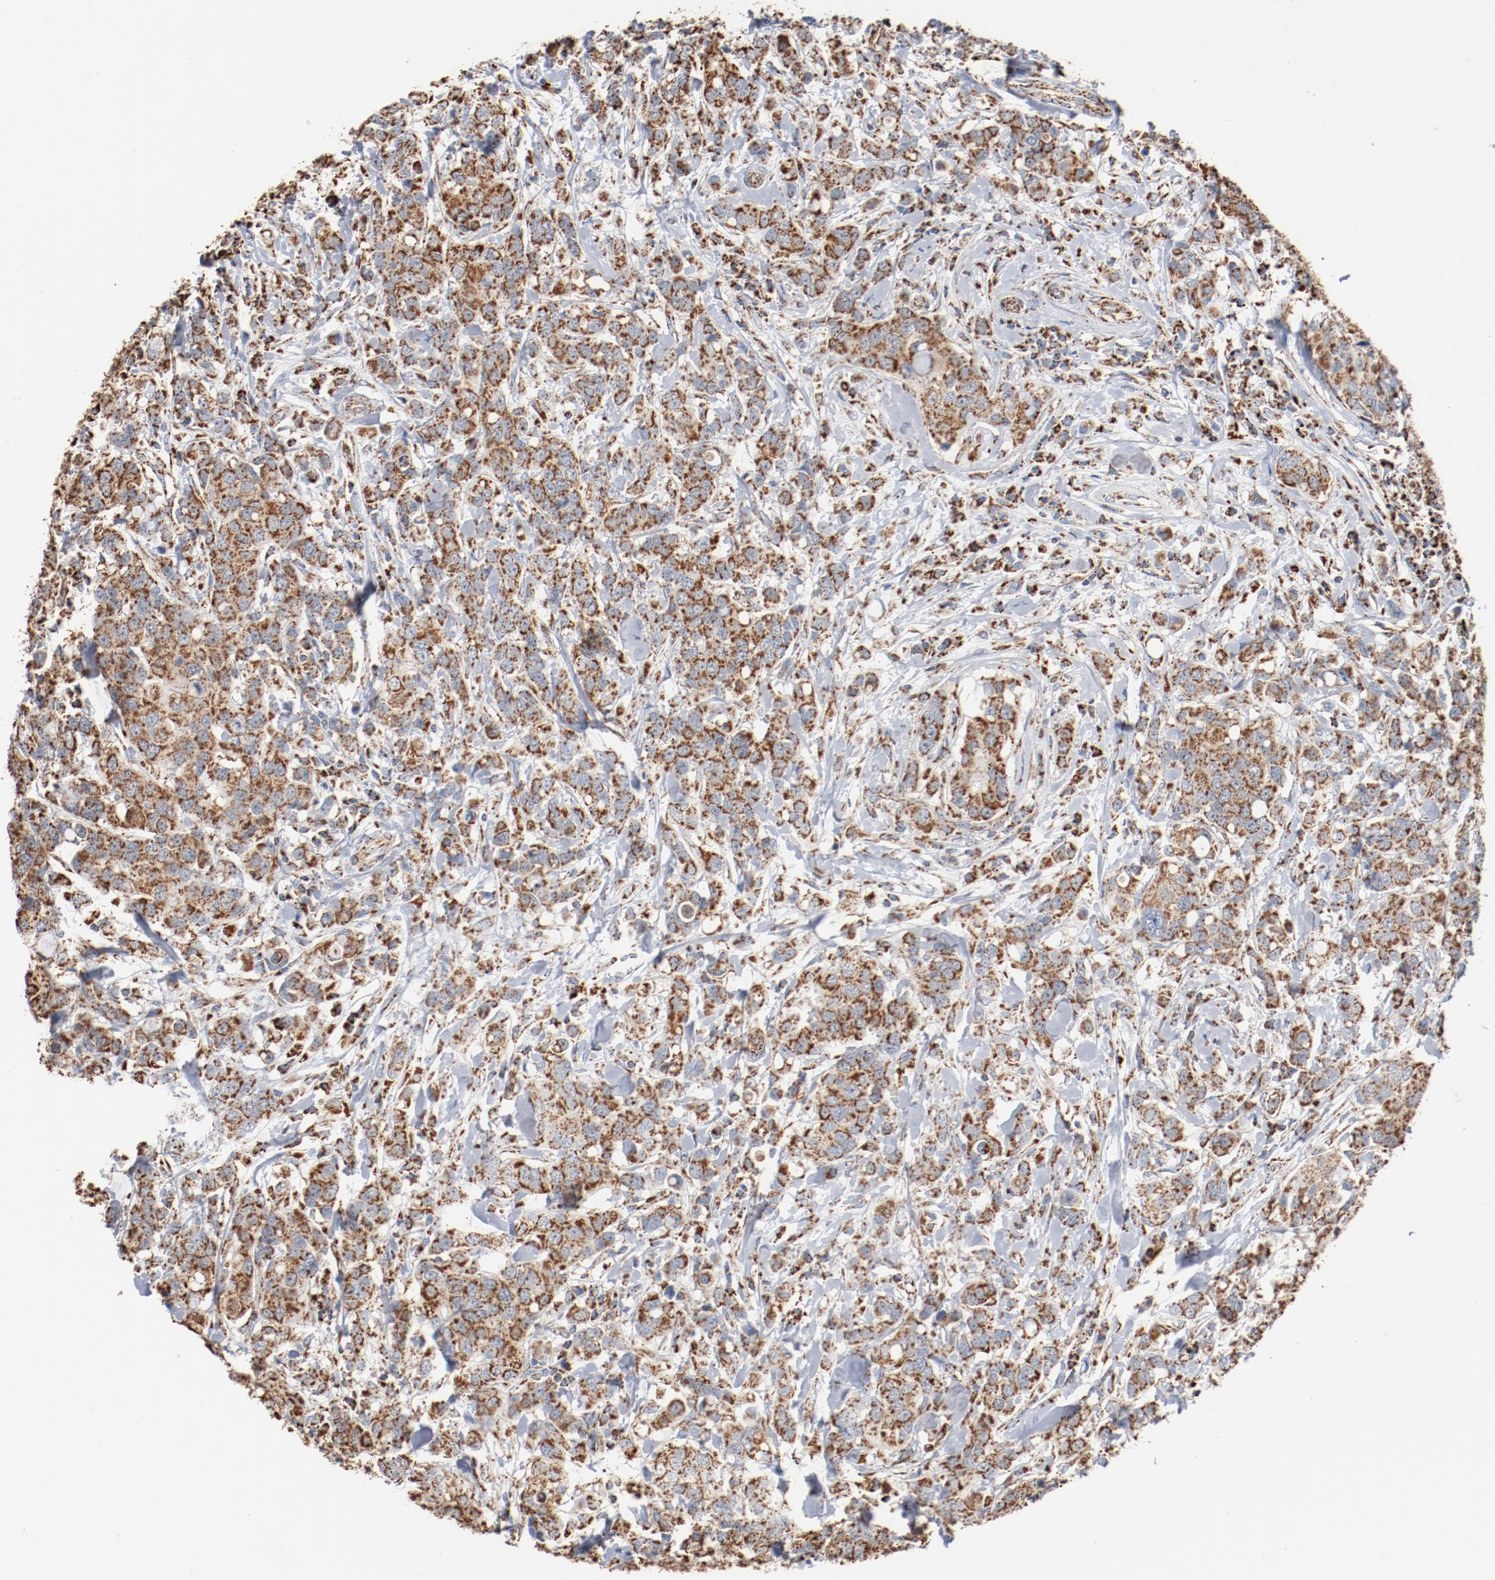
{"staining": {"intensity": "moderate", "quantity": ">75%", "location": "cytoplasmic/membranous"}, "tissue": "breast cancer", "cell_type": "Tumor cells", "image_type": "cancer", "snomed": [{"axis": "morphology", "description": "Duct carcinoma"}, {"axis": "topography", "description": "Breast"}], "caption": "Immunohistochemistry histopathology image of human breast infiltrating ductal carcinoma stained for a protein (brown), which exhibits medium levels of moderate cytoplasmic/membranous positivity in approximately >75% of tumor cells.", "gene": "NDUFS4", "patient": {"sex": "female", "age": 27}}